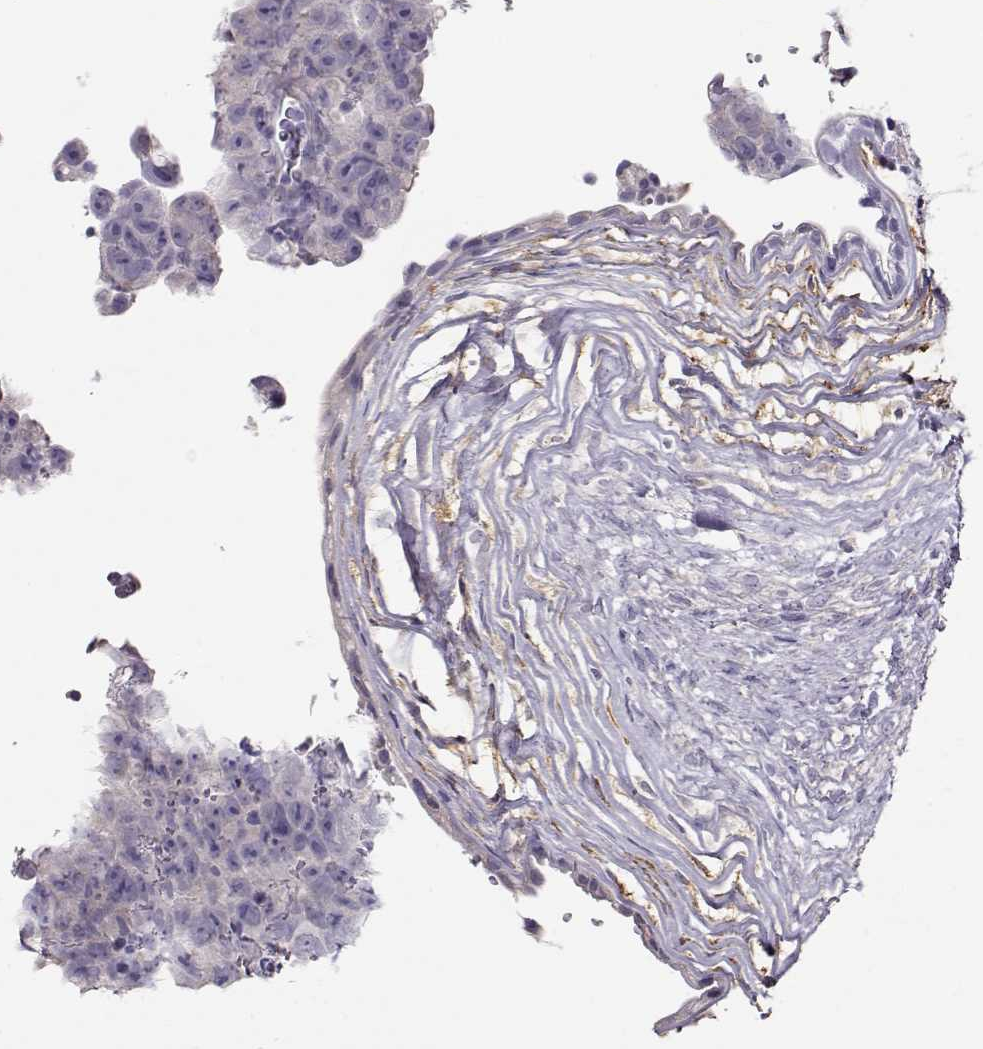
{"staining": {"intensity": "negative", "quantity": "none", "location": "none"}, "tissue": "testis cancer", "cell_type": "Tumor cells", "image_type": "cancer", "snomed": [{"axis": "morphology", "description": "Normal tissue, NOS"}, {"axis": "morphology", "description": "Carcinoma, Embryonal, NOS"}, {"axis": "topography", "description": "Testis"}, {"axis": "topography", "description": "Epididymis"}], "caption": "IHC photomicrograph of human testis cancer stained for a protein (brown), which shows no positivity in tumor cells. (Brightfield microscopy of DAB (3,3'-diaminobenzidine) IHC at high magnification).", "gene": "RBM44", "patient": {"sex": "male", "age": 24}}